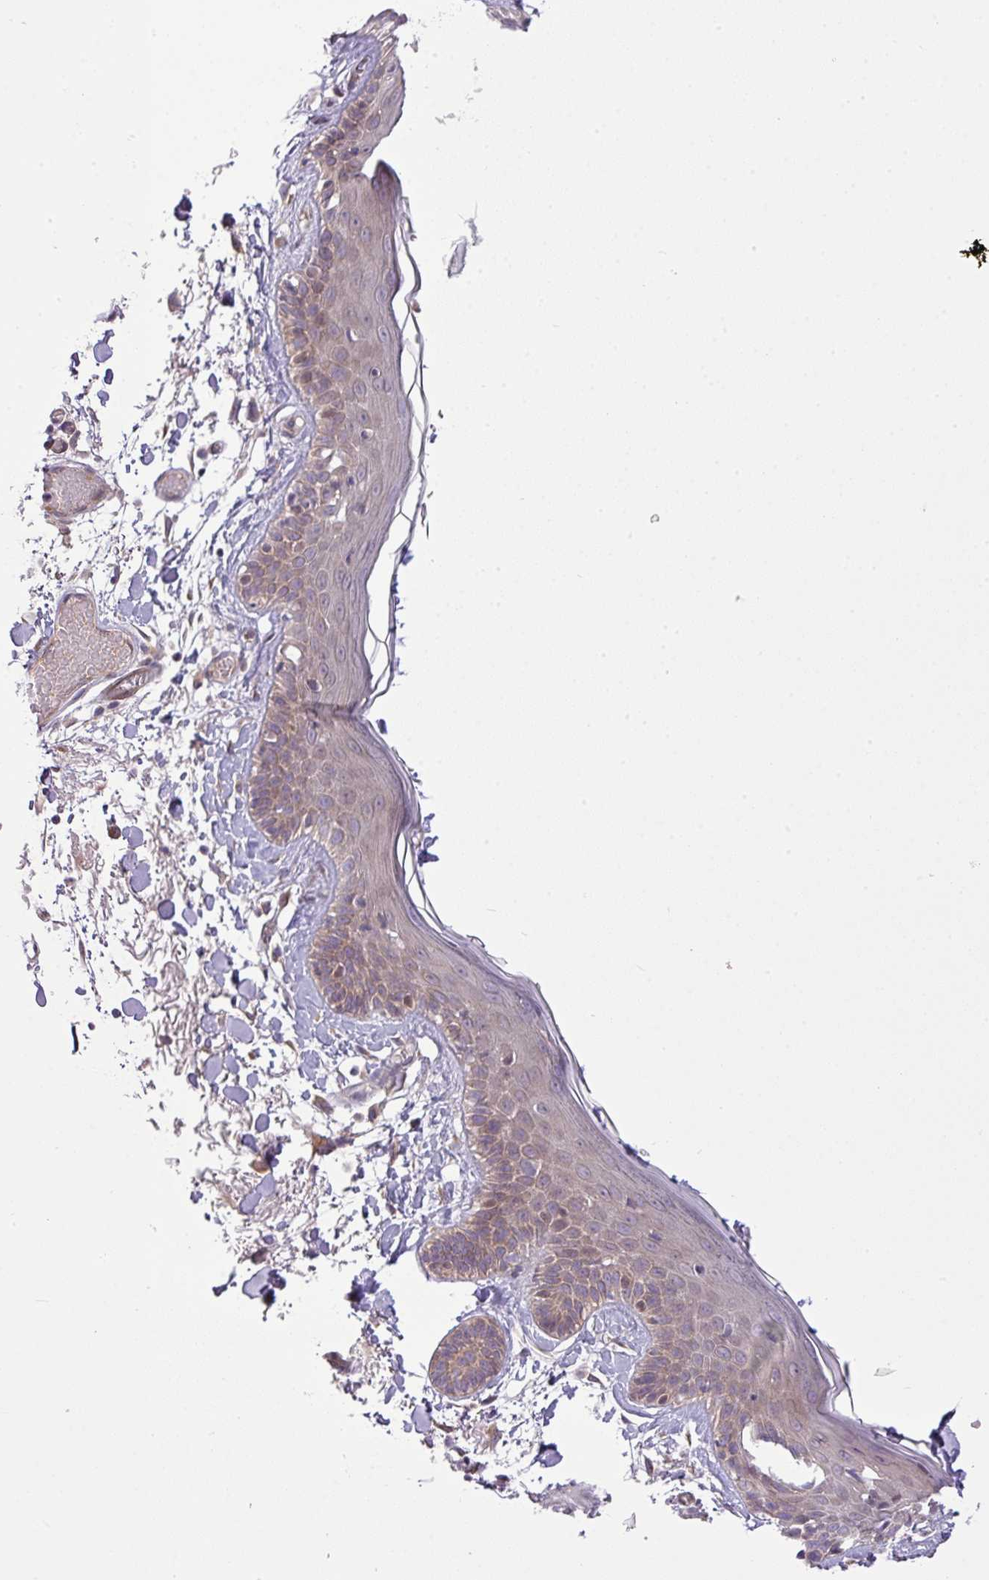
{"staining": {"intensity": "weak", "quantity": ">75%", "location": "cytoplasmic/membranous"}, "tissue": "skin", "cell_type": "Fibroblasts", "image_type": "normal", "snomed": [{"axis": "morphology", "description": "Normal tissue, NOS"}, {"axis": "topography", "description": "Skin"}], "caption": "Skin stained for a protein (brown) reveals weak cytoplasmic/membranous positive expression in approximately >75% of fibroblasts.", "gene": "FAM222B", "patient": {"sex": "male", "age": 79}}